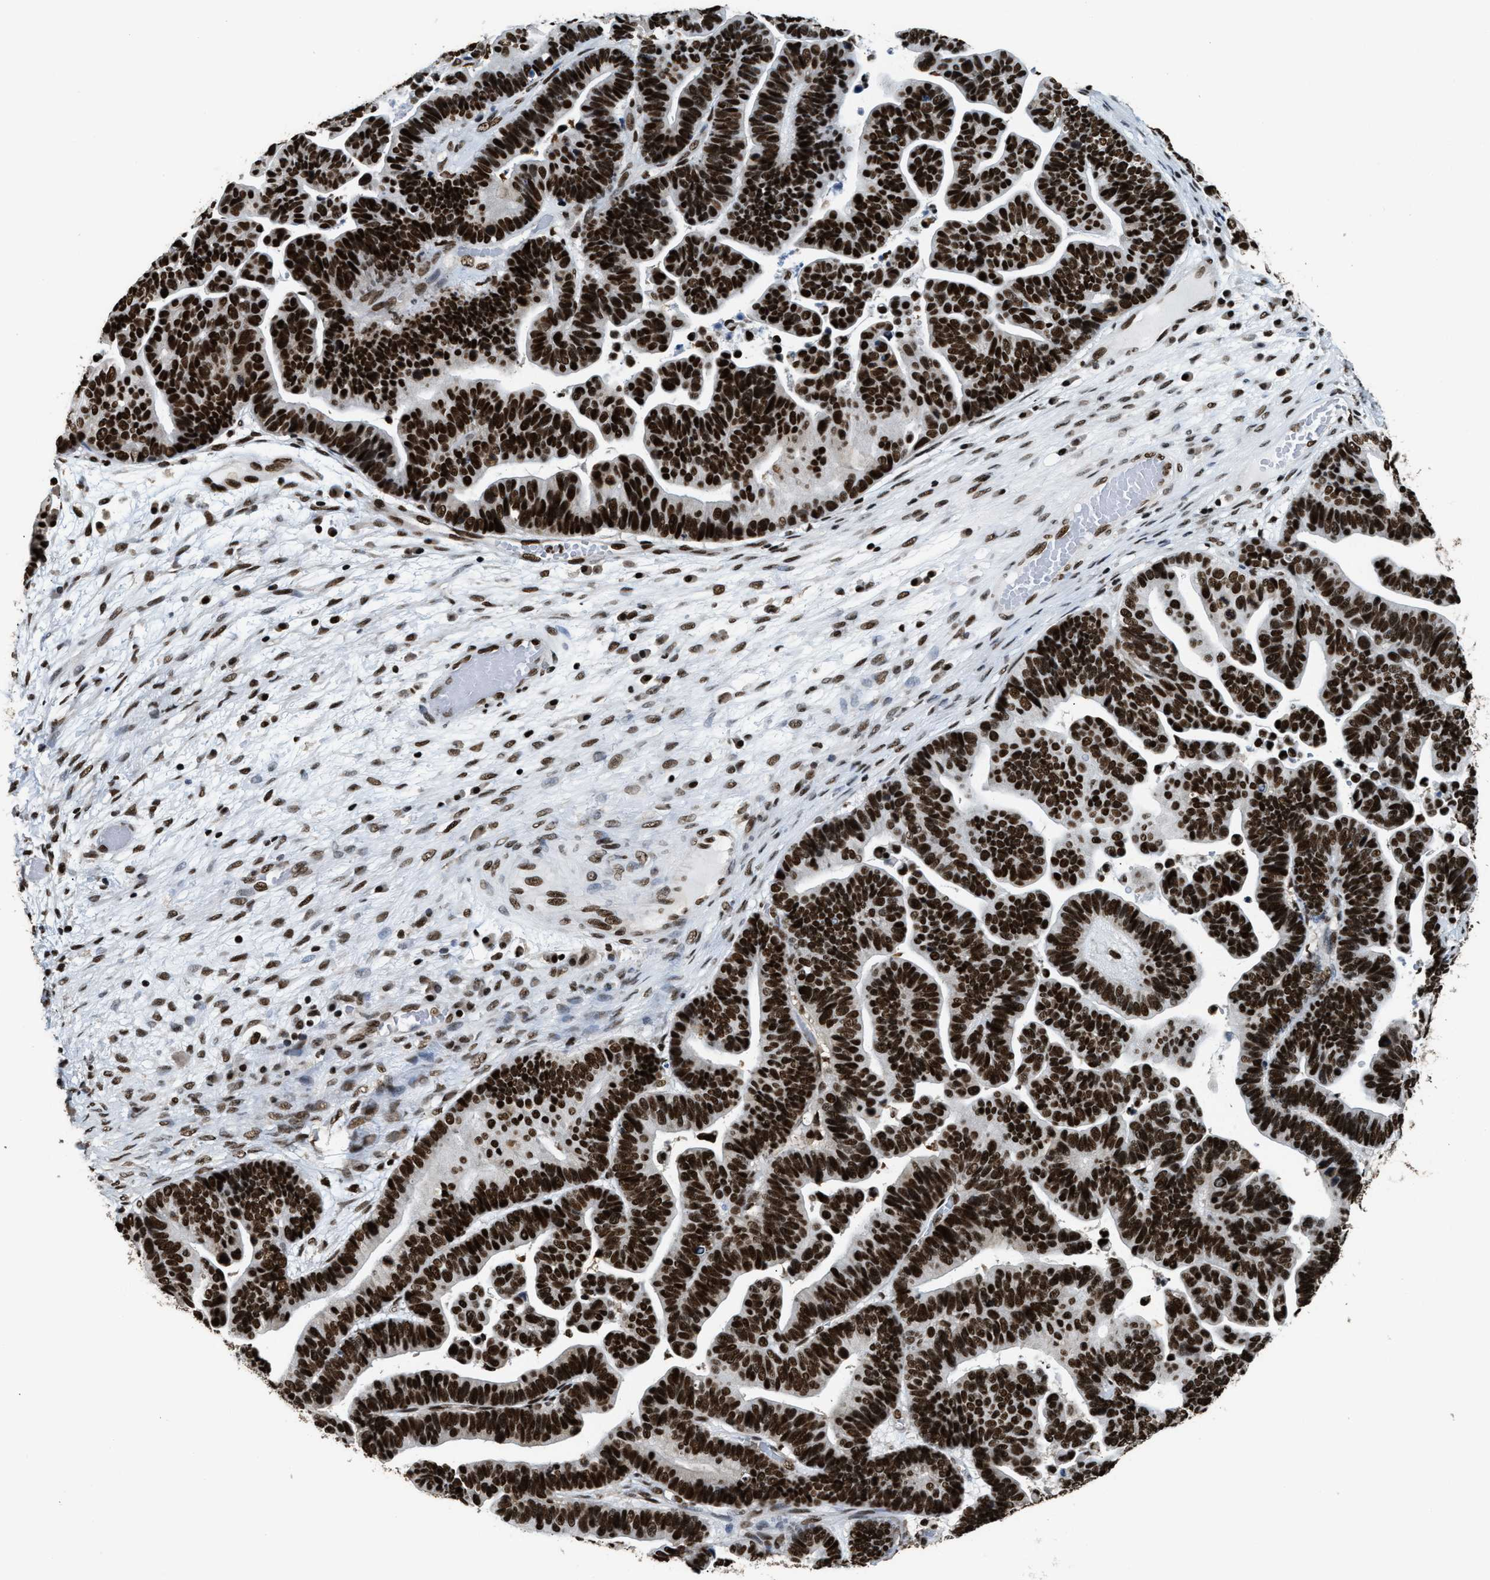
{"staining": {"intensity": "strong", "quantity": ">75%", "location": "nuclear"}, "tissue": "ovarian cancer", "cell_type": "Tumor cells", "image_type": "cancer", "snomed": [{"axis": "morphology", "description": "Cystadenocarcinoma, serous, NOS"}, {"axis": "topography", "description": "Ovary"}], "caption": "IHC staining of serous cystadenocarcinoma (ovarian), which demonstrates high levels of strong nuclear expression in approximately >75% of tumor cells indicating strong nuclear protein positivity. The staining was performed using DAB (brown) for protein detection and nuclei were counterstained in hematoxylin (blue).", "gene": "RAD21", "patient": {"sex": "female", "age": 56}}